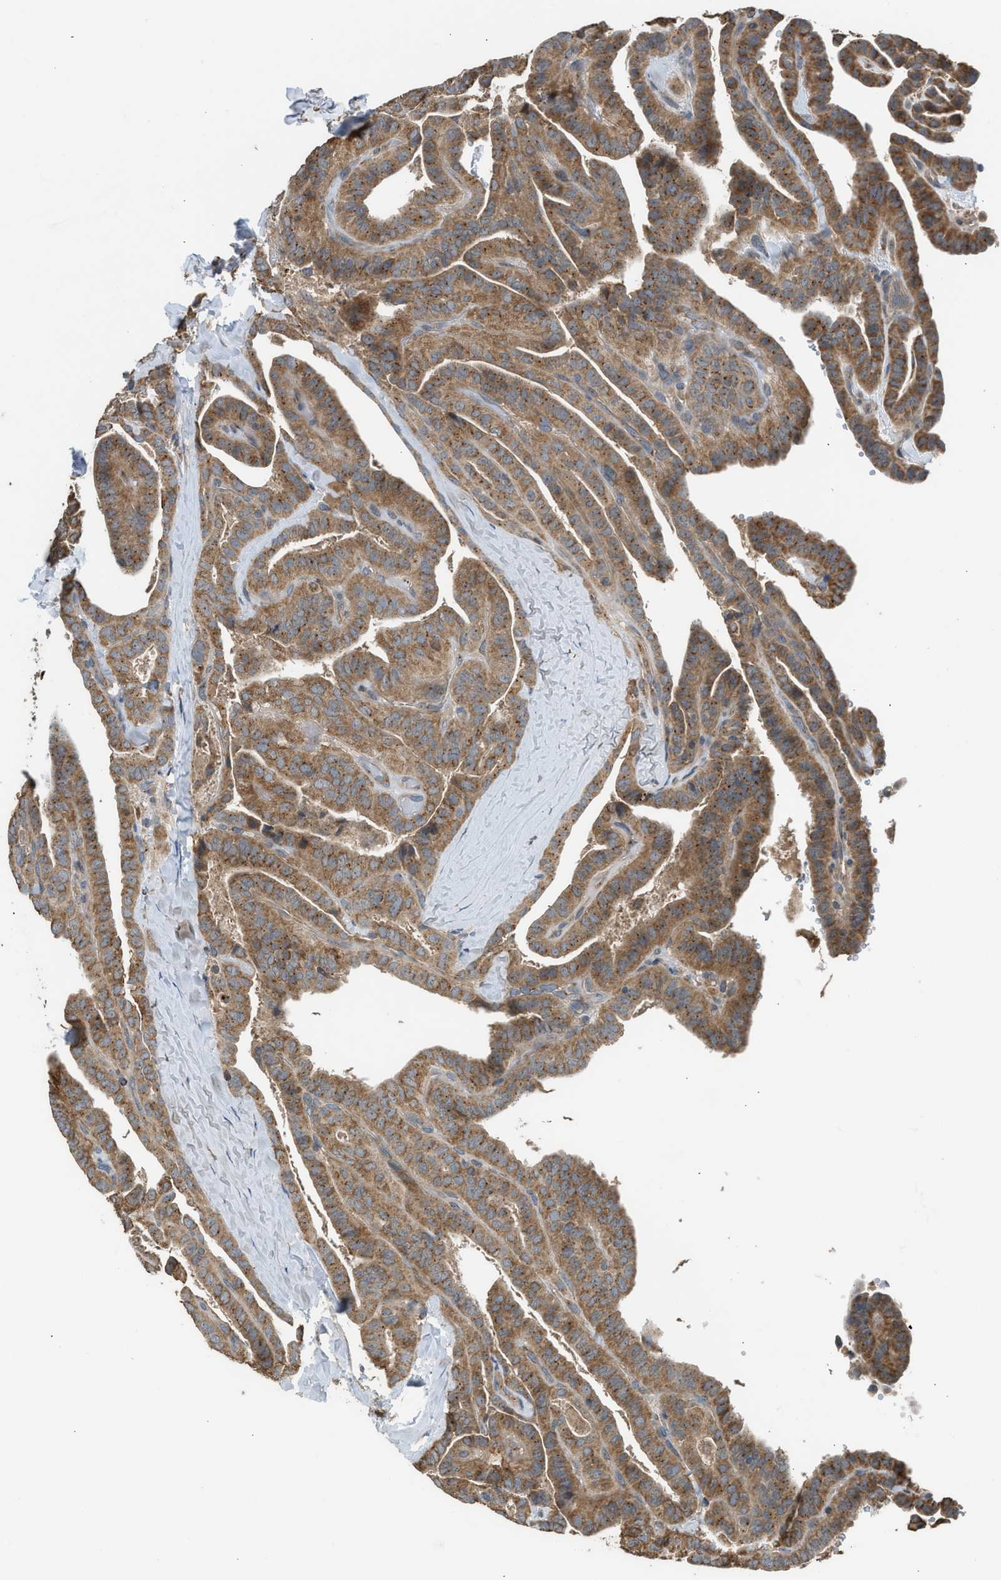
{"staining": {"intensity": "moderate", "quantity": ">75%", "location": "cytoplasmic/membranous"}, "tissue": "thyroid cancer", "cell_type": "Tumor cells", "image_type": "cancer", "snomed": [{"axis": "morphology", "description": "Papillary adenocarcinoma, NOS"}, {"axis": "topography", "description": "Thyroid gland"}], "caption": "High-magnification brightfield microscopy of papillary adenocarcinoma (thyroid) stained with DAB (brown) and counterstained with hematoxylin (blue). tumor cells exhibit moderate cytoplasmic/membranous expression is present in approximately>75% of cells.", "gene": "STARD3", "patient": {"sex": "male", "age": 77}}